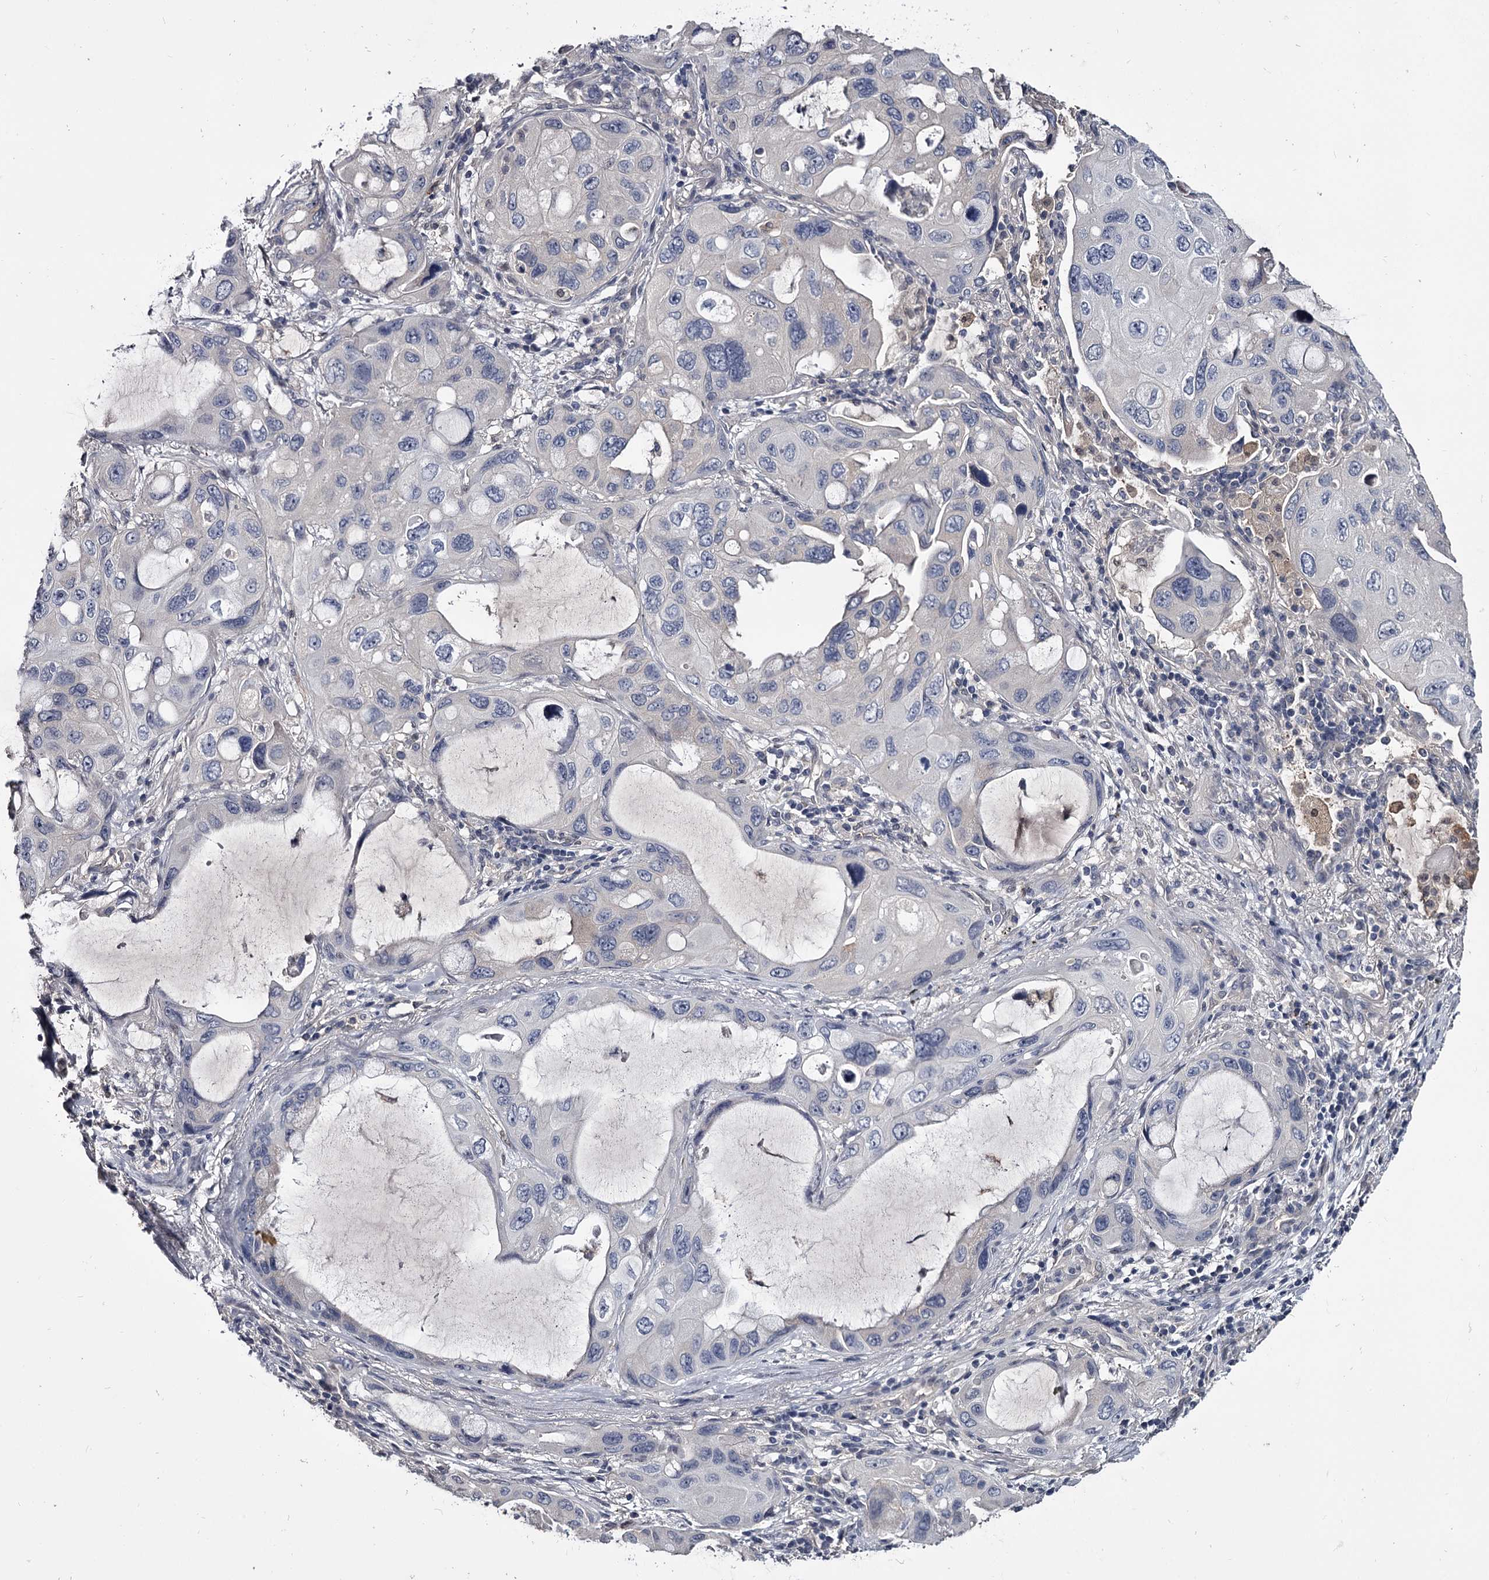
{"staining": {"intensity": "negative", "quantity": "none", "location": "none"}, "tissue": "lung cancer", "cell_type": "Tumor cells", "image_type": "cancer", "snomed": [{"axis": "morphology", "description": "Squamous cell carcinoma, NOS"}, {"axis": "topography", "description": "Lung"}], "caption": "High power microscopy histopathology image of an IHC image of squamous cell carcinoma (lung), revealing no significant expression in tumor cells. The staining is performed using DAB brown chromogen with nuclei counter-stained in using hematoxylin.", "gene": "GSTO1", "patient": {"sex": "female", "age": 73}}